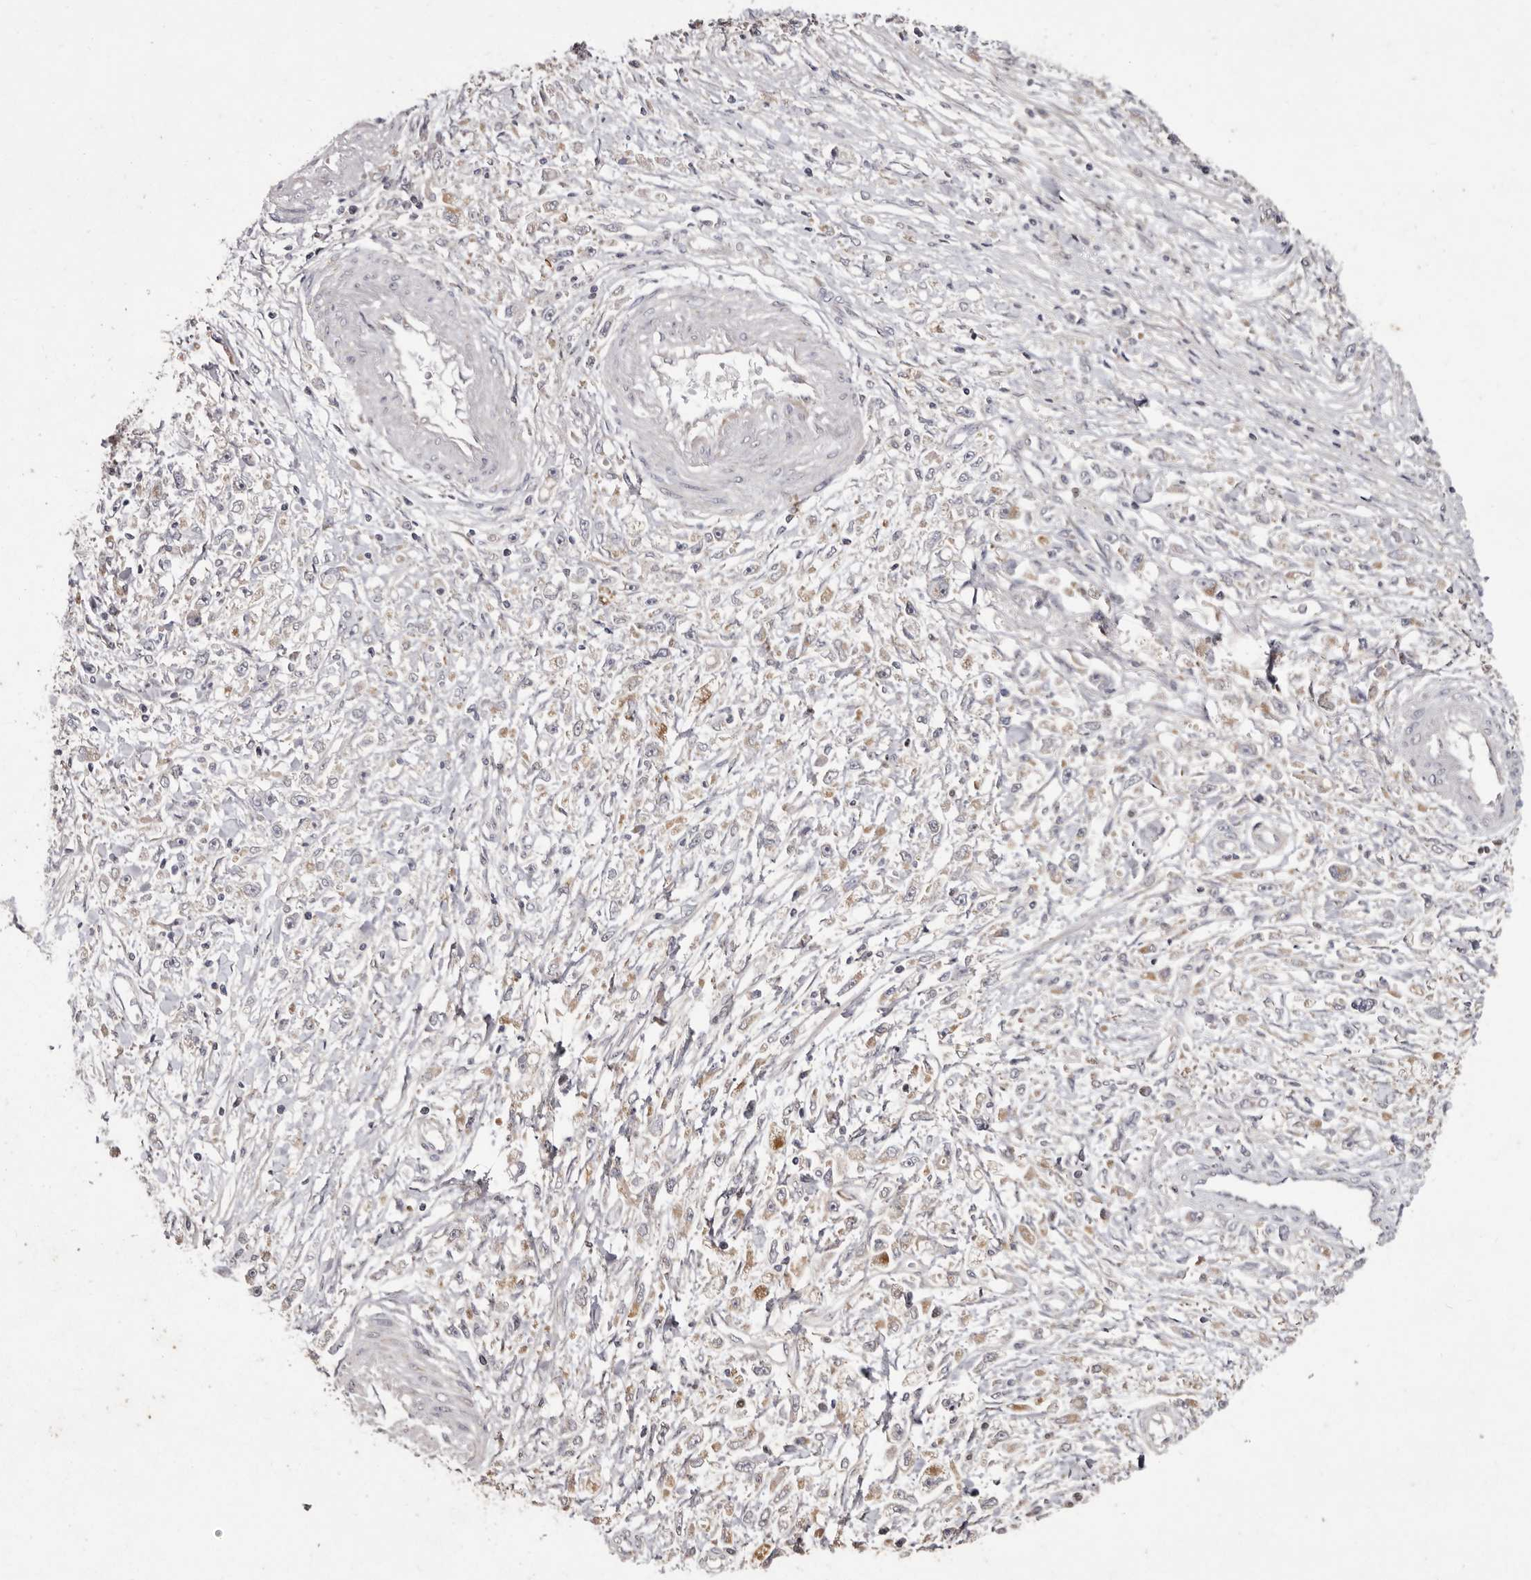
{"staining": {"intensity": "negative", "quantity": "none", "location": "none"}, "tissue": "stomach cancer", "cell_type": "Tumor cells", "image_type": "cancer", "snomed": [{"axis": "morphology", "description": "Adenocarcinoma, NOS"}, {"axis": "topography", "description": "Stomach"}], "caption": "The histopathology image demonstrates no staining of tumor cells in adenocarcinoma (stomach).", "gene": "FLAD1", "patient": {"sex": "female", "age": 59}}